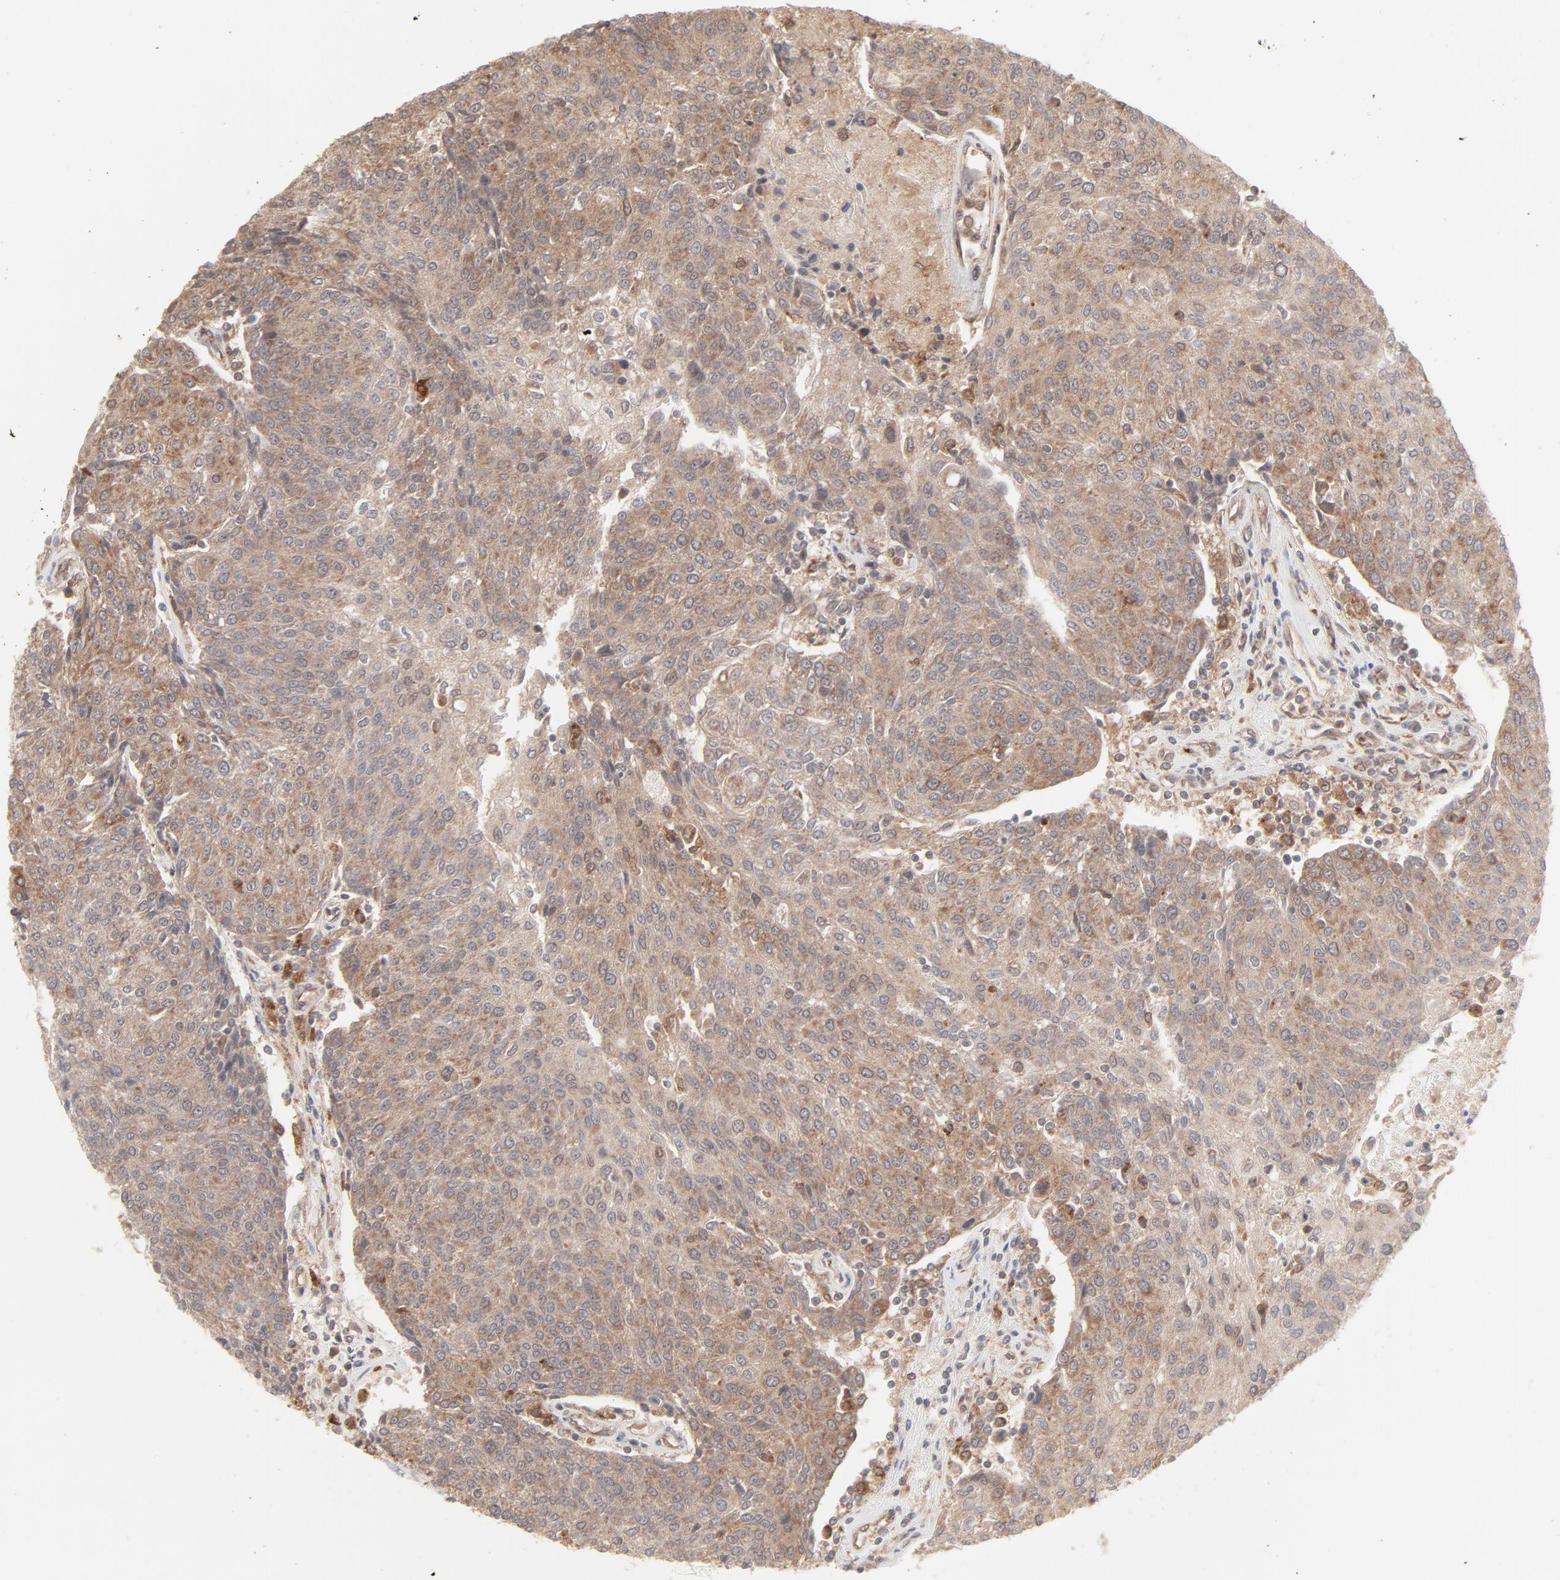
{"staining": {"intensity": "moderate", "quantity": ">75%", "location": "cytoplasmic/membranous"}, "tissue": "urothelial cancer", "cell_type": "Tumor cells", "image_type": "cancer", "snomed": [{"axis": "morphology", "description": "Urothelial carcinoma, High grade"}, {"axis": "topography", "description": "Urinary bladder"}], "caption": "A medium amount of moderate cytoplasmic/membranous staining is appreciated in about >75% of tumor cells in urothelial carcinoma (high-grade) tissue.", "gene": "RAB5C", "patient": {"sex": "female", "age": 85}}